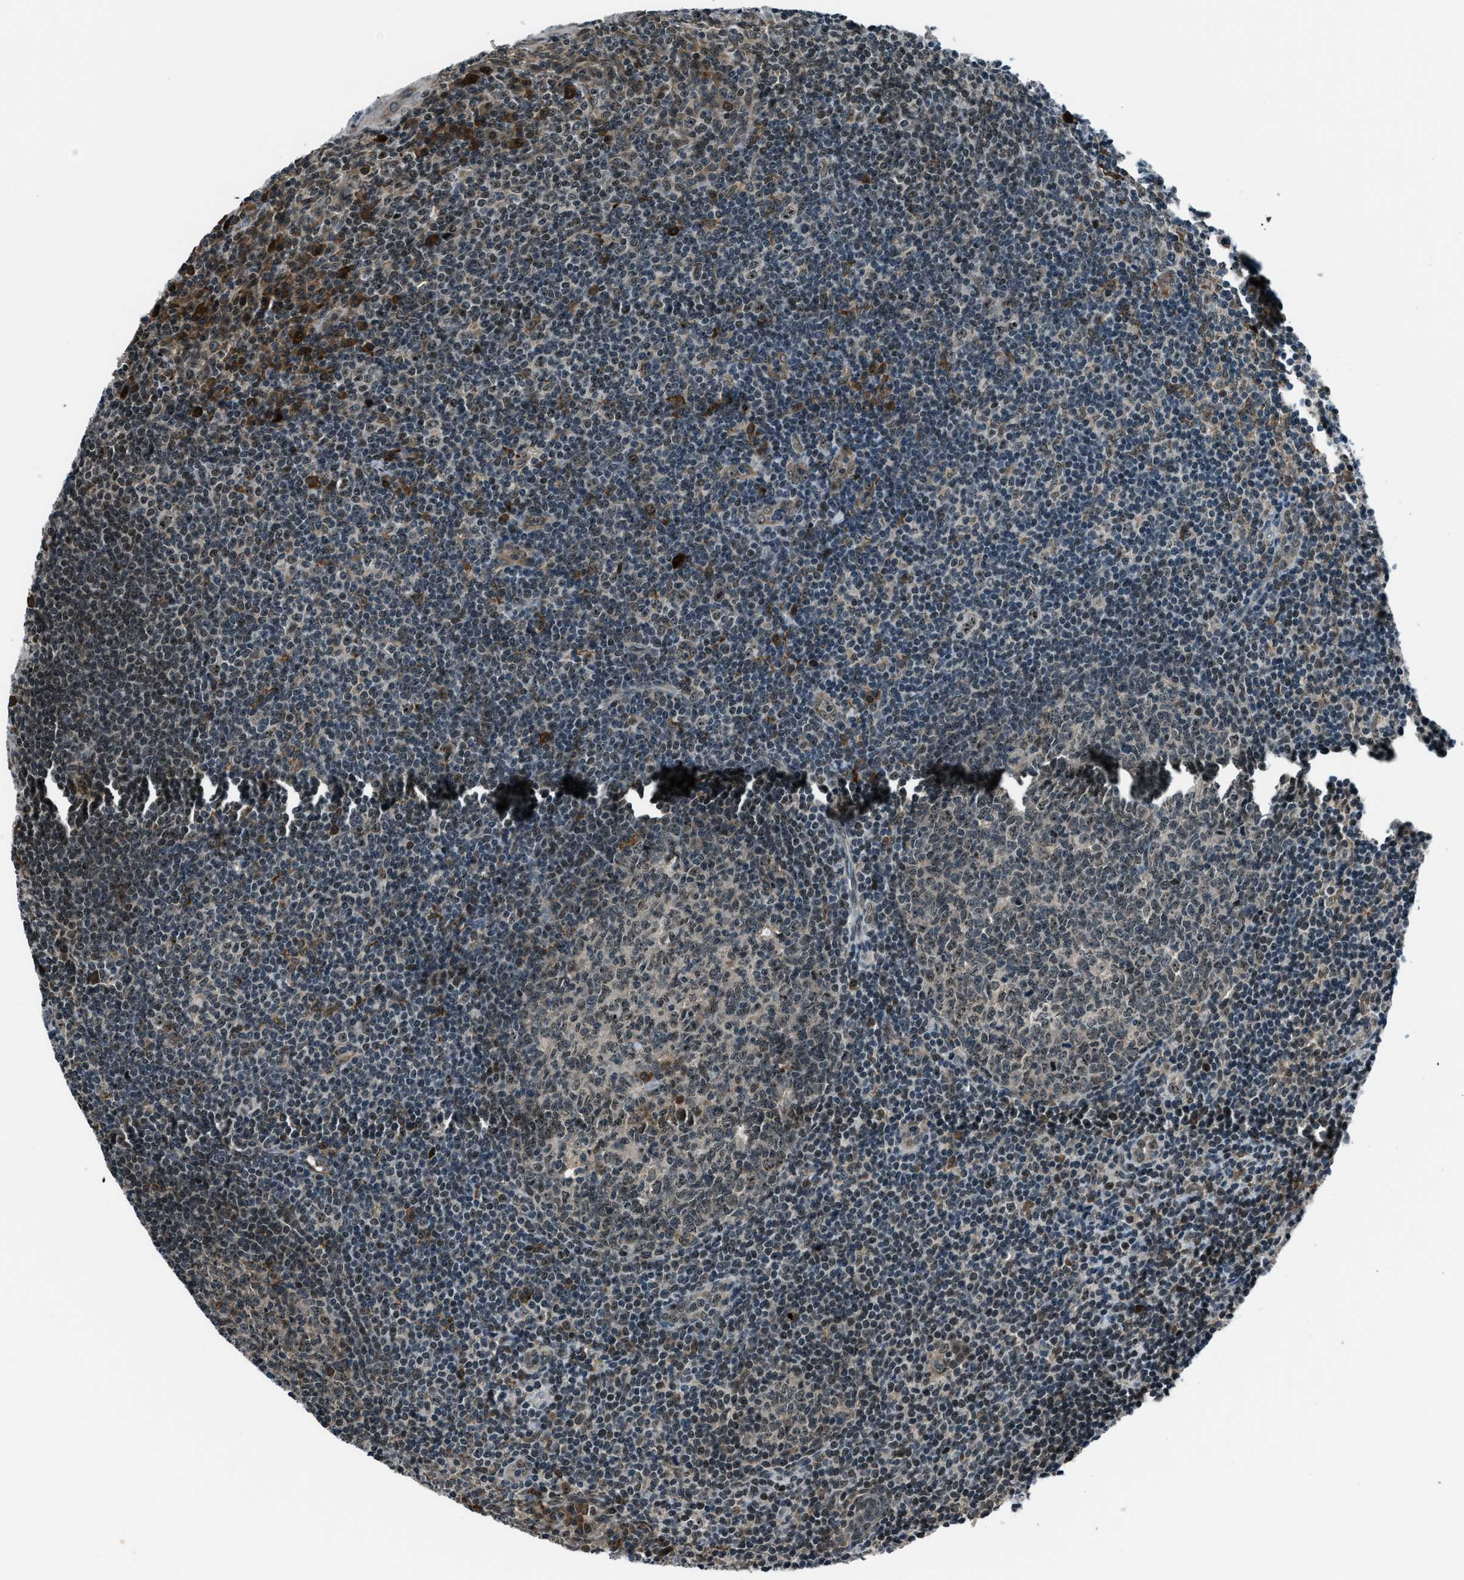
{"staining": {"intensity": "moderate", "quantity": "<25%", "location": "cytoplasmic/membranous,nuclear"}, "tissue": "tonsil", "cell_type": "Germinal center cells", "image_type": "normal", "snomed": [{"axis": "morphology", "description": "Normal tissue, NOS"}, {"axis": "topography", "description": "Tonsil"}], "caption": "Protein analysis of normal tonsil reveals moderate cytoplasmic/membranous,nuclear positivity in about <25% of germinal center cells. The staining was performed using DAB to visualize the protein expression in brown, while the nuclei were stained in blue with hematoxylin (Magnification: 20x).", "gene": "ACTL9", "patient": {"sex": "male", "age": 37}}